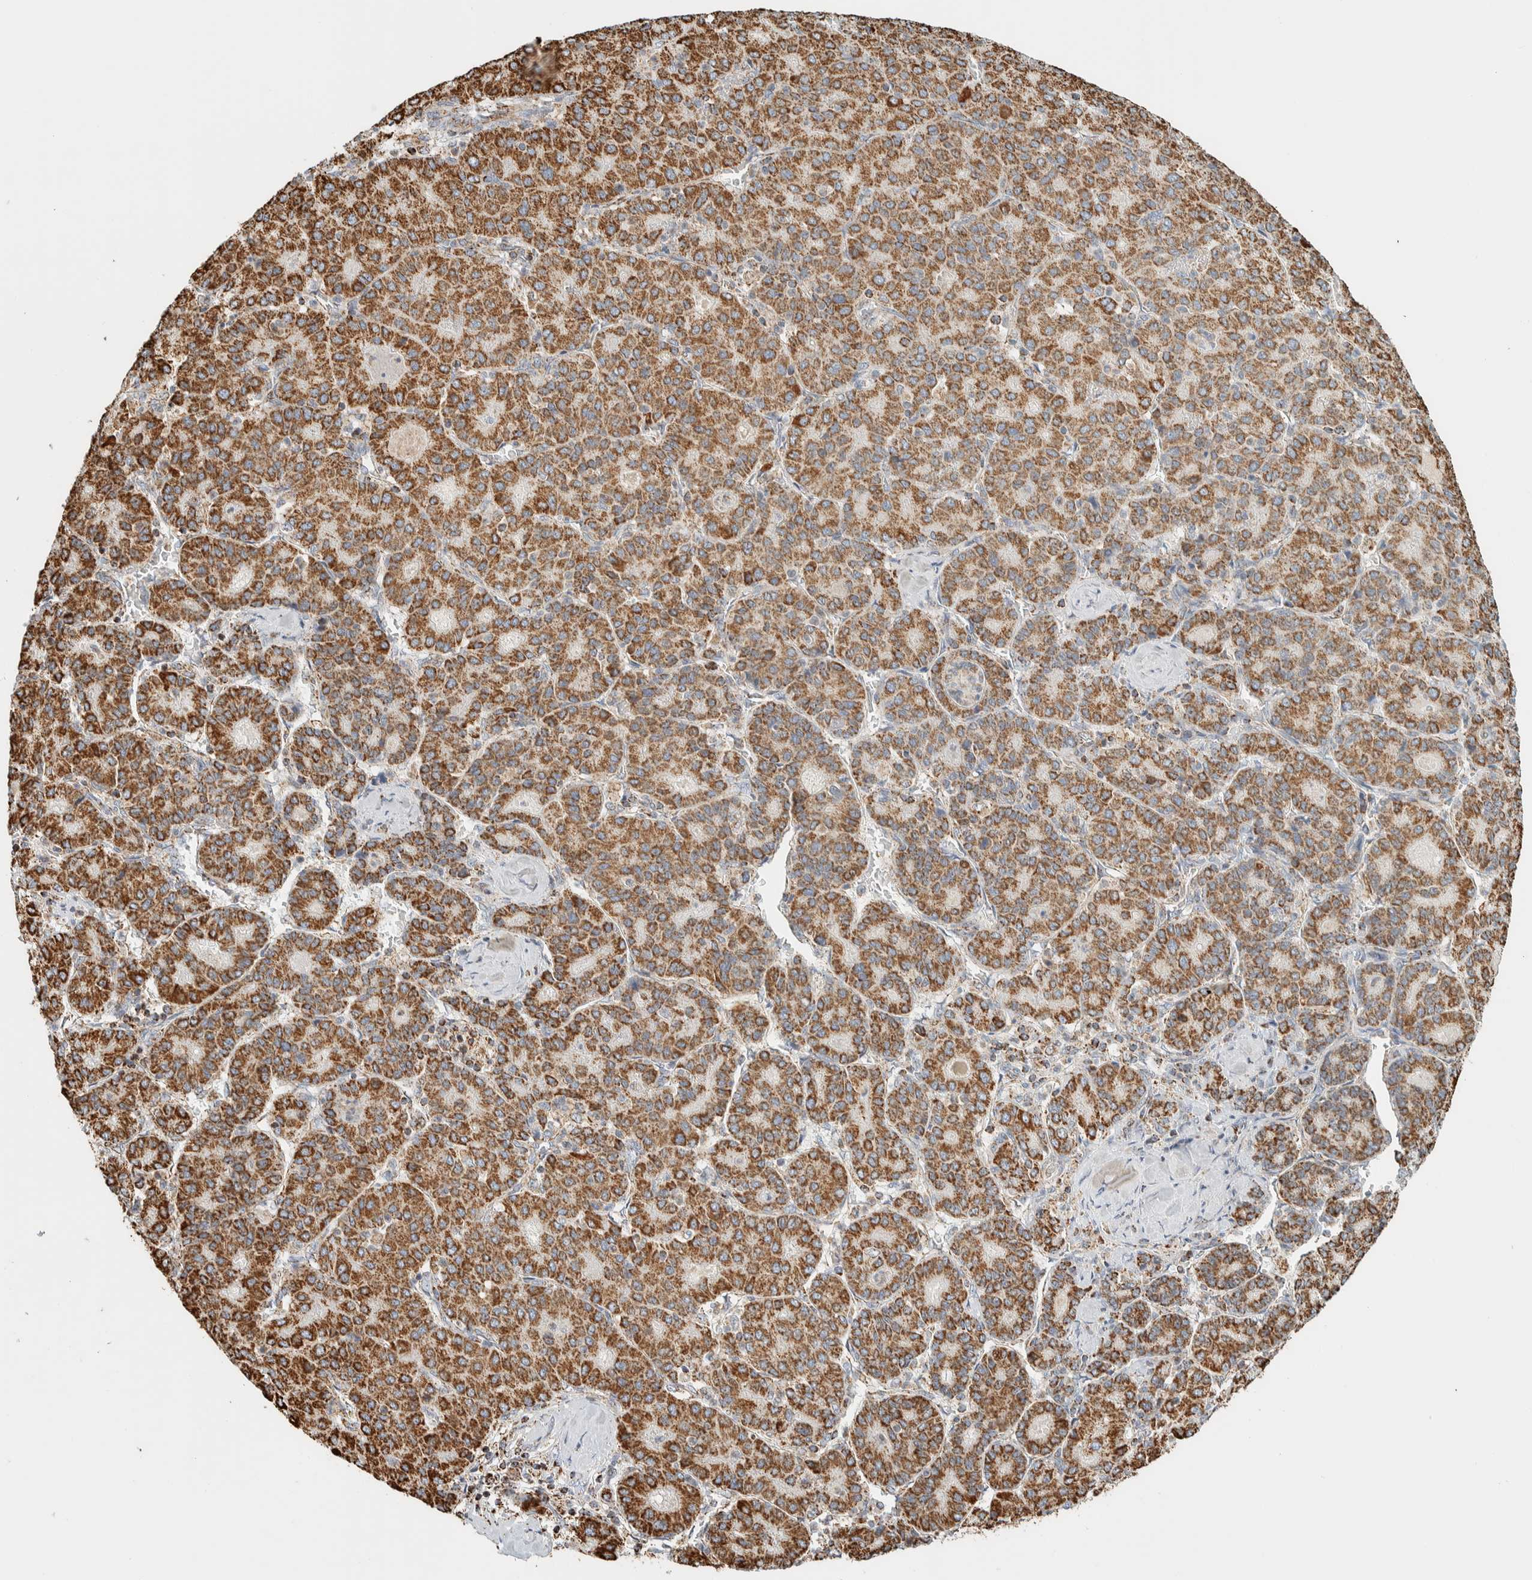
{"staining": {"intensity": "moderate", "quantity": ">75%", "location": "cytoplasmic/membranous"}, "tissue": "liver cancer", "cell_type": "Tumor cells", "image_type": "cancer", "snomed": [{"axis": "morphology", "description": "Carcinoma, Hepatocellular, NOS"}, {"axis": "topography", "description": "Liver"}], "caption": "High-magnification brightfield microscopy of liver cancer (hepatocellular carcinoma) stained with DAB (brown) and counterstained with hematoxylin (blue). tumor cells exhibit moderate cytoplasmic/membranous positivity is present in approximately>75% of cells.", "gene": "ZNF454", "patient": {"sex": "male", "age": 65}}